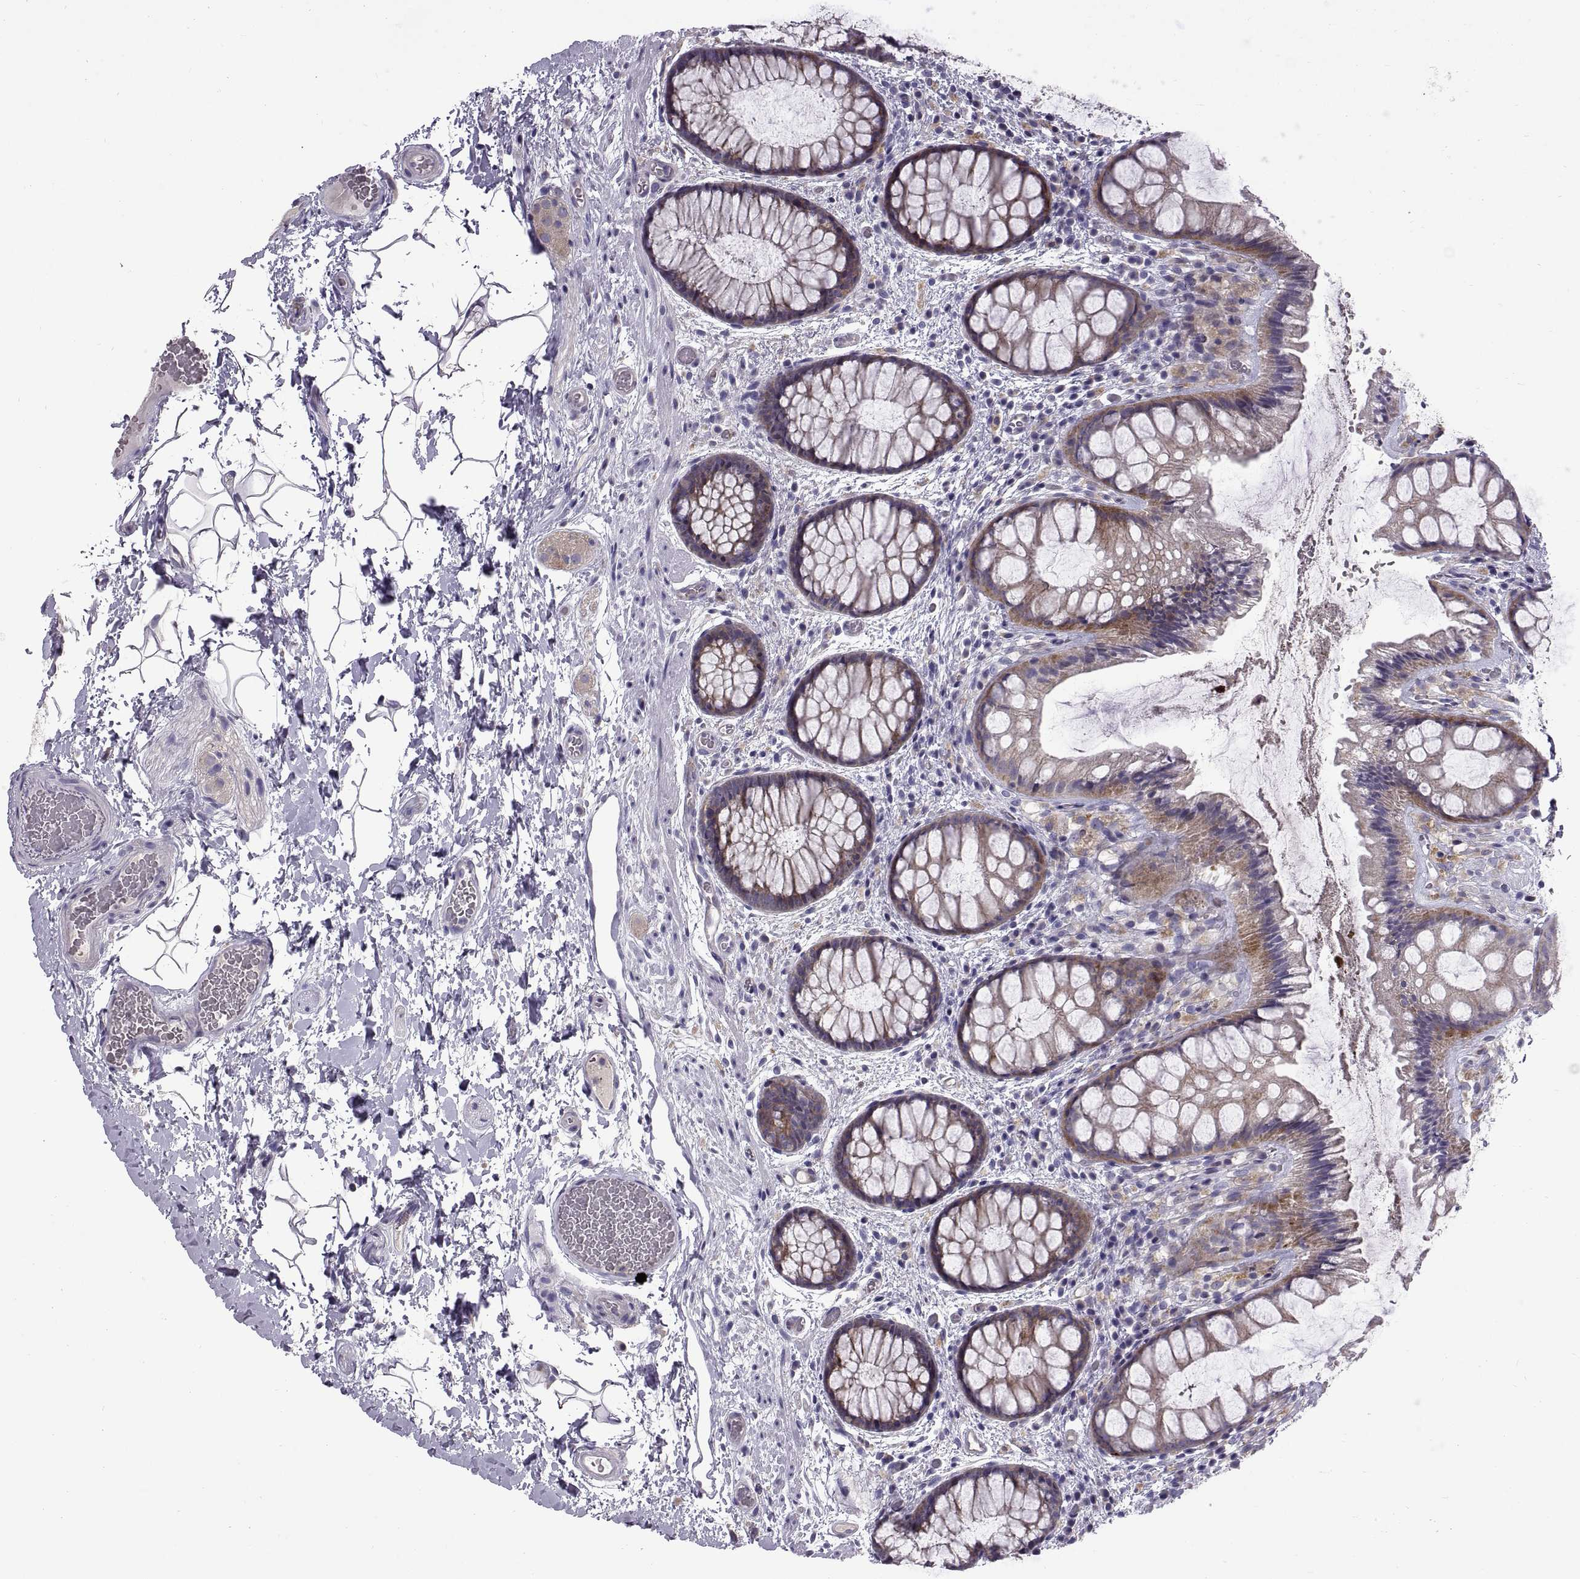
{"staining": {"intensity": "moderate", "quantity": "25%-75%", "location": "cytoplasmic/membranous"}, "tissue": "rectum", "cell_type": "Glandular cells", "image_type": "normal", "snomed": [{"axis": "morphology", "description": "Normal tissue, NOS"}, {"axis": "topography", "description": "Rectum"}], "caption": "Immunohistochemical staining of benign rectum reveals moderate cytoplasmic/membranous protein staining in about 25%-75% of glandular cells.", "gene": "ARSL", "patient": {"sex": "female", "age": 62}}